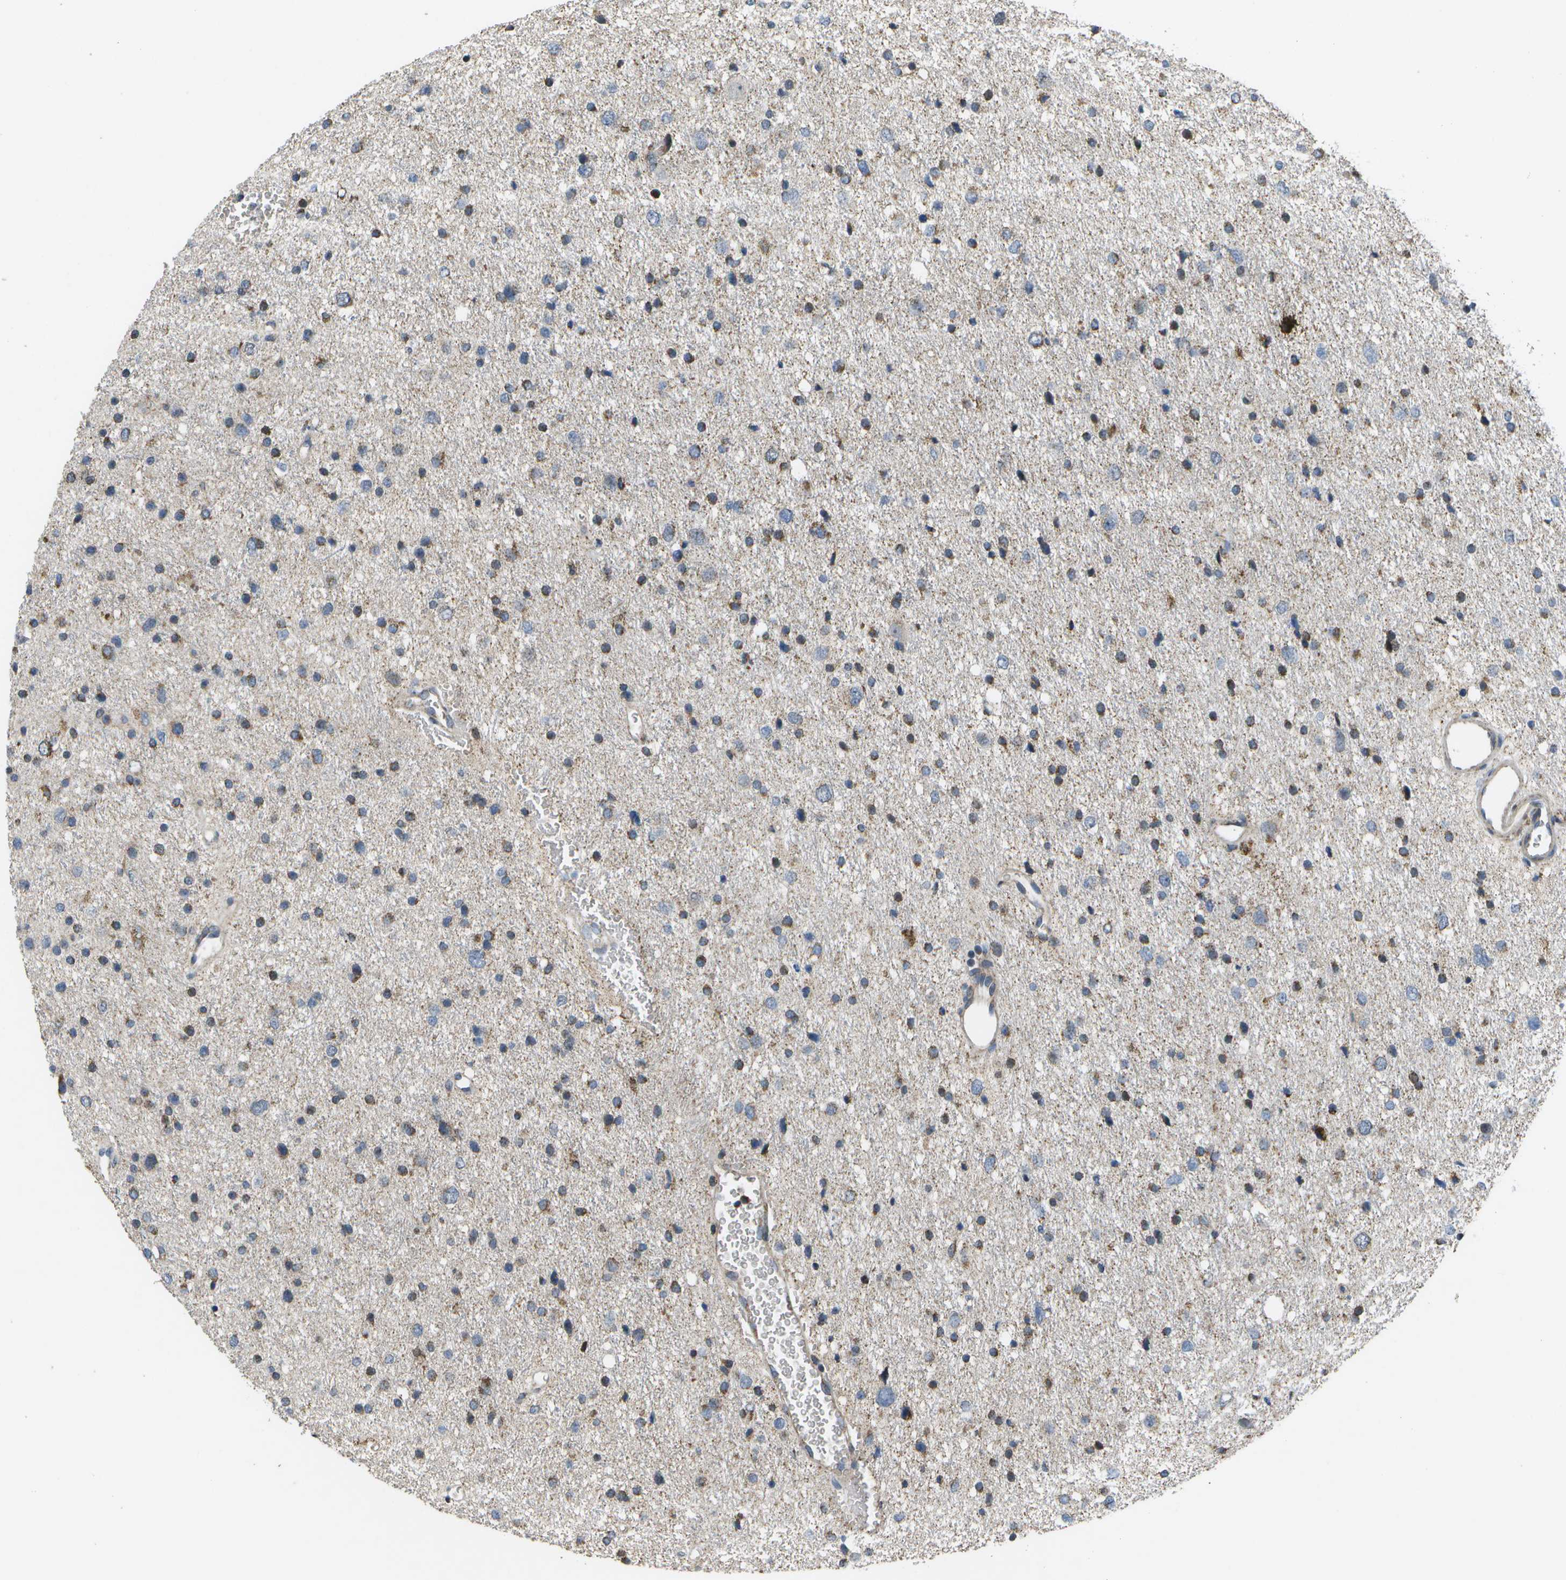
{"staining": {"intensity": "moderate", "quantity": "<25%", "location": "cytoplasmic/membranous"}, "tissue": "glioma", "cell_type": "Tumor cells", "image_type": "cancer", "snomed": [{"axis": "morphology", "description": "Glioma, malignant, Low grade"}, {"axis": "topography", "description": "Brain"}], "caption": "High-magnification brightfield microscopy of malignant low-grade glioma stained with DAB (3,3'-diaminobenzidine) (brown) and counterstained with hematoxylin (blue). tumor cells exhibit moderate cytoplasmic/membranous staining is seen in about<25% of cells.", "gene": "HADHA", "patient": {"sex": "female", "age": 37}}